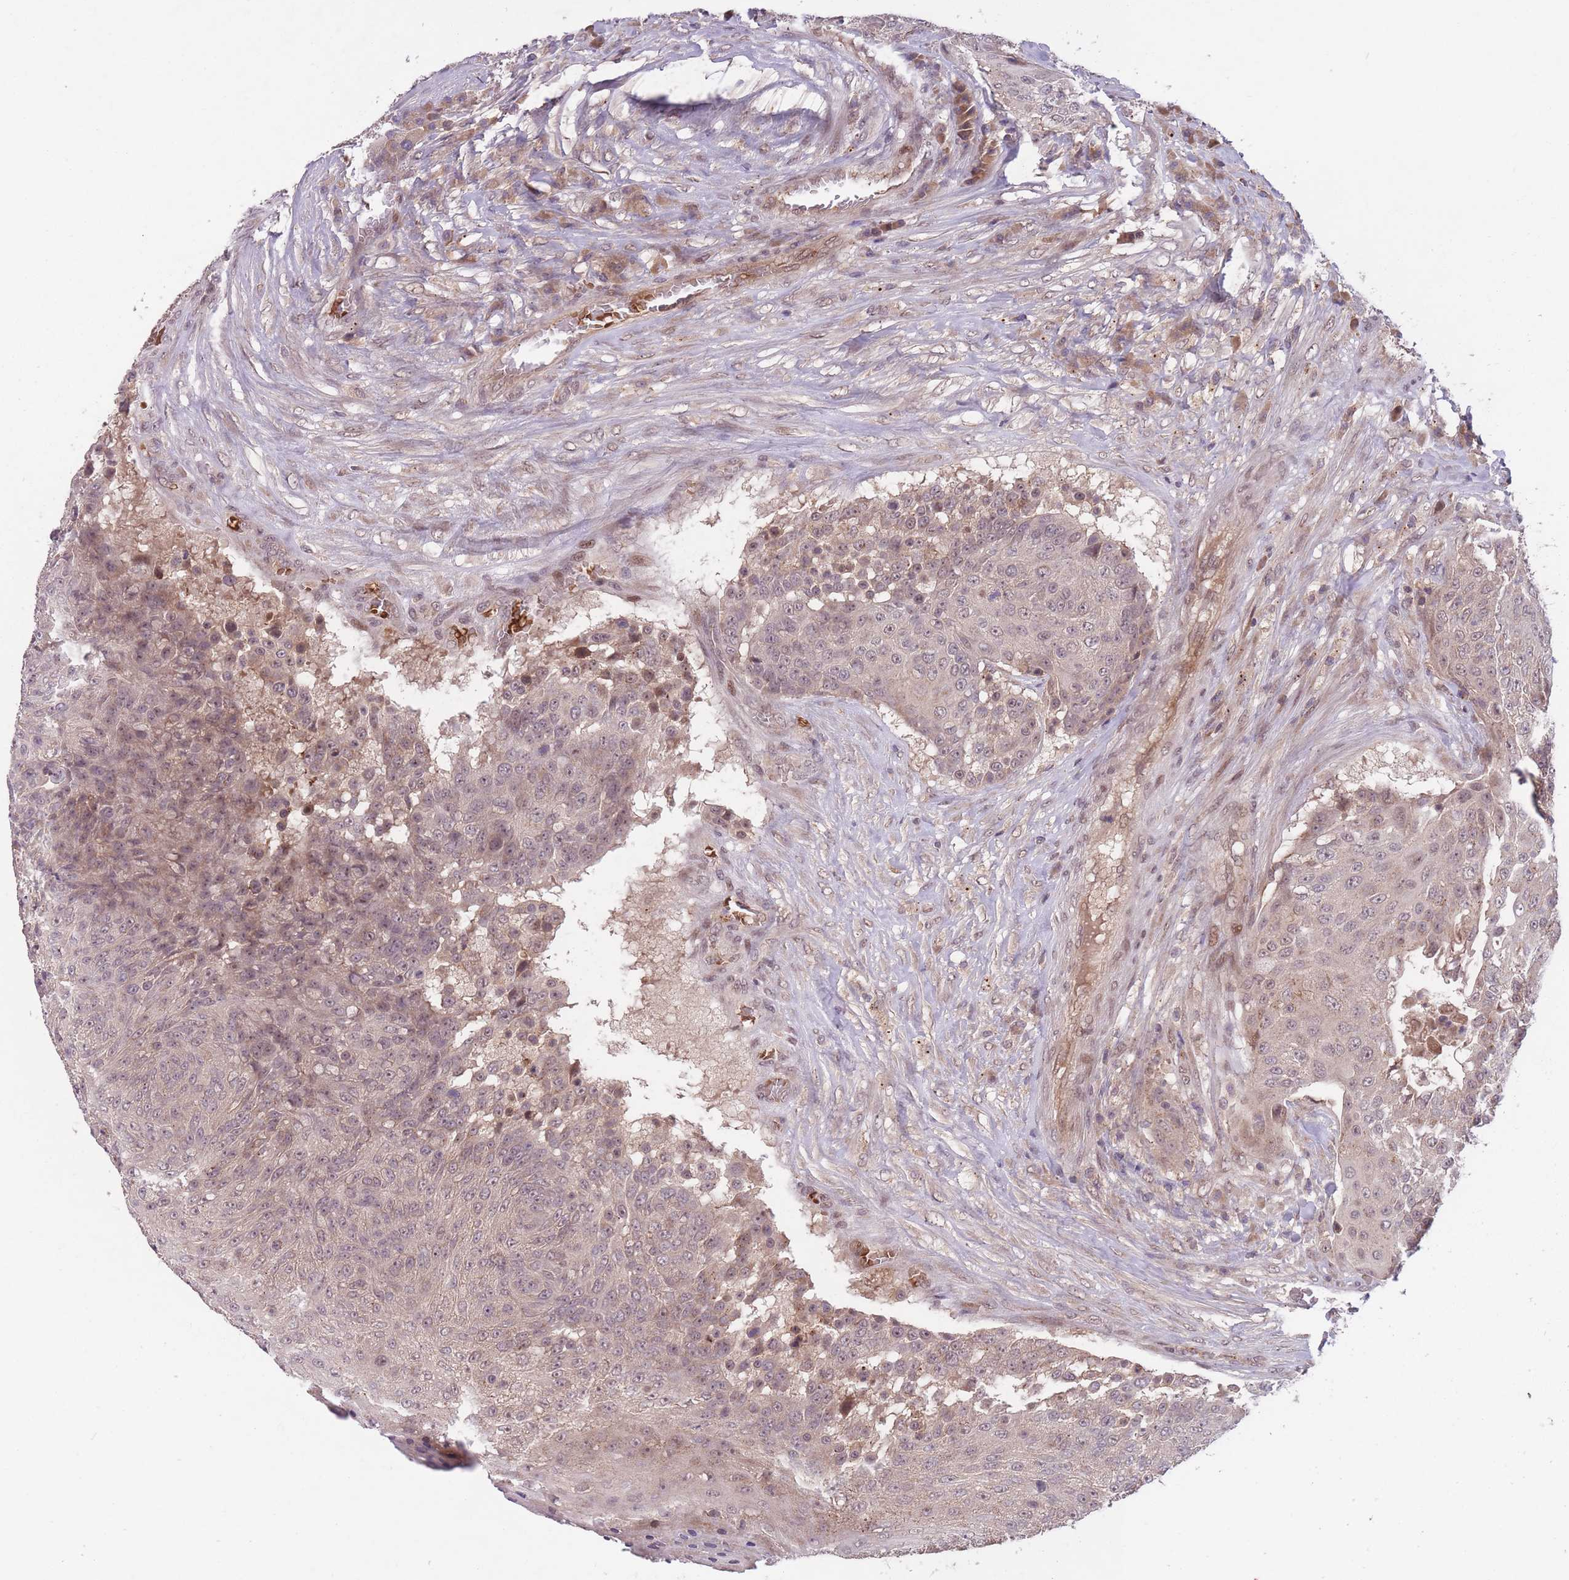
{"staining": {"intensity": "weak", "quantity": "25%-75%", "location": "cytoplasmic/membranous,nuclear"}, "tissue": "urothelial cancer", "cell_type": "Tumor cells", "image_type": "cancer", "snomed": [{"axis": "morphology", "description": "Urothelial carcinoma, High grade"}, {"axis": "topography", "description": "Urinary bladder"}], "caption": "Immunohistochemical staining of urothelial cancer exhibits weak cytoplasmic/membranous and nuclear protein expression in approximately 25%-75% of tumor cells.", "gene": "SECTM1", "patient": {"sex": "female", "age": 63}}